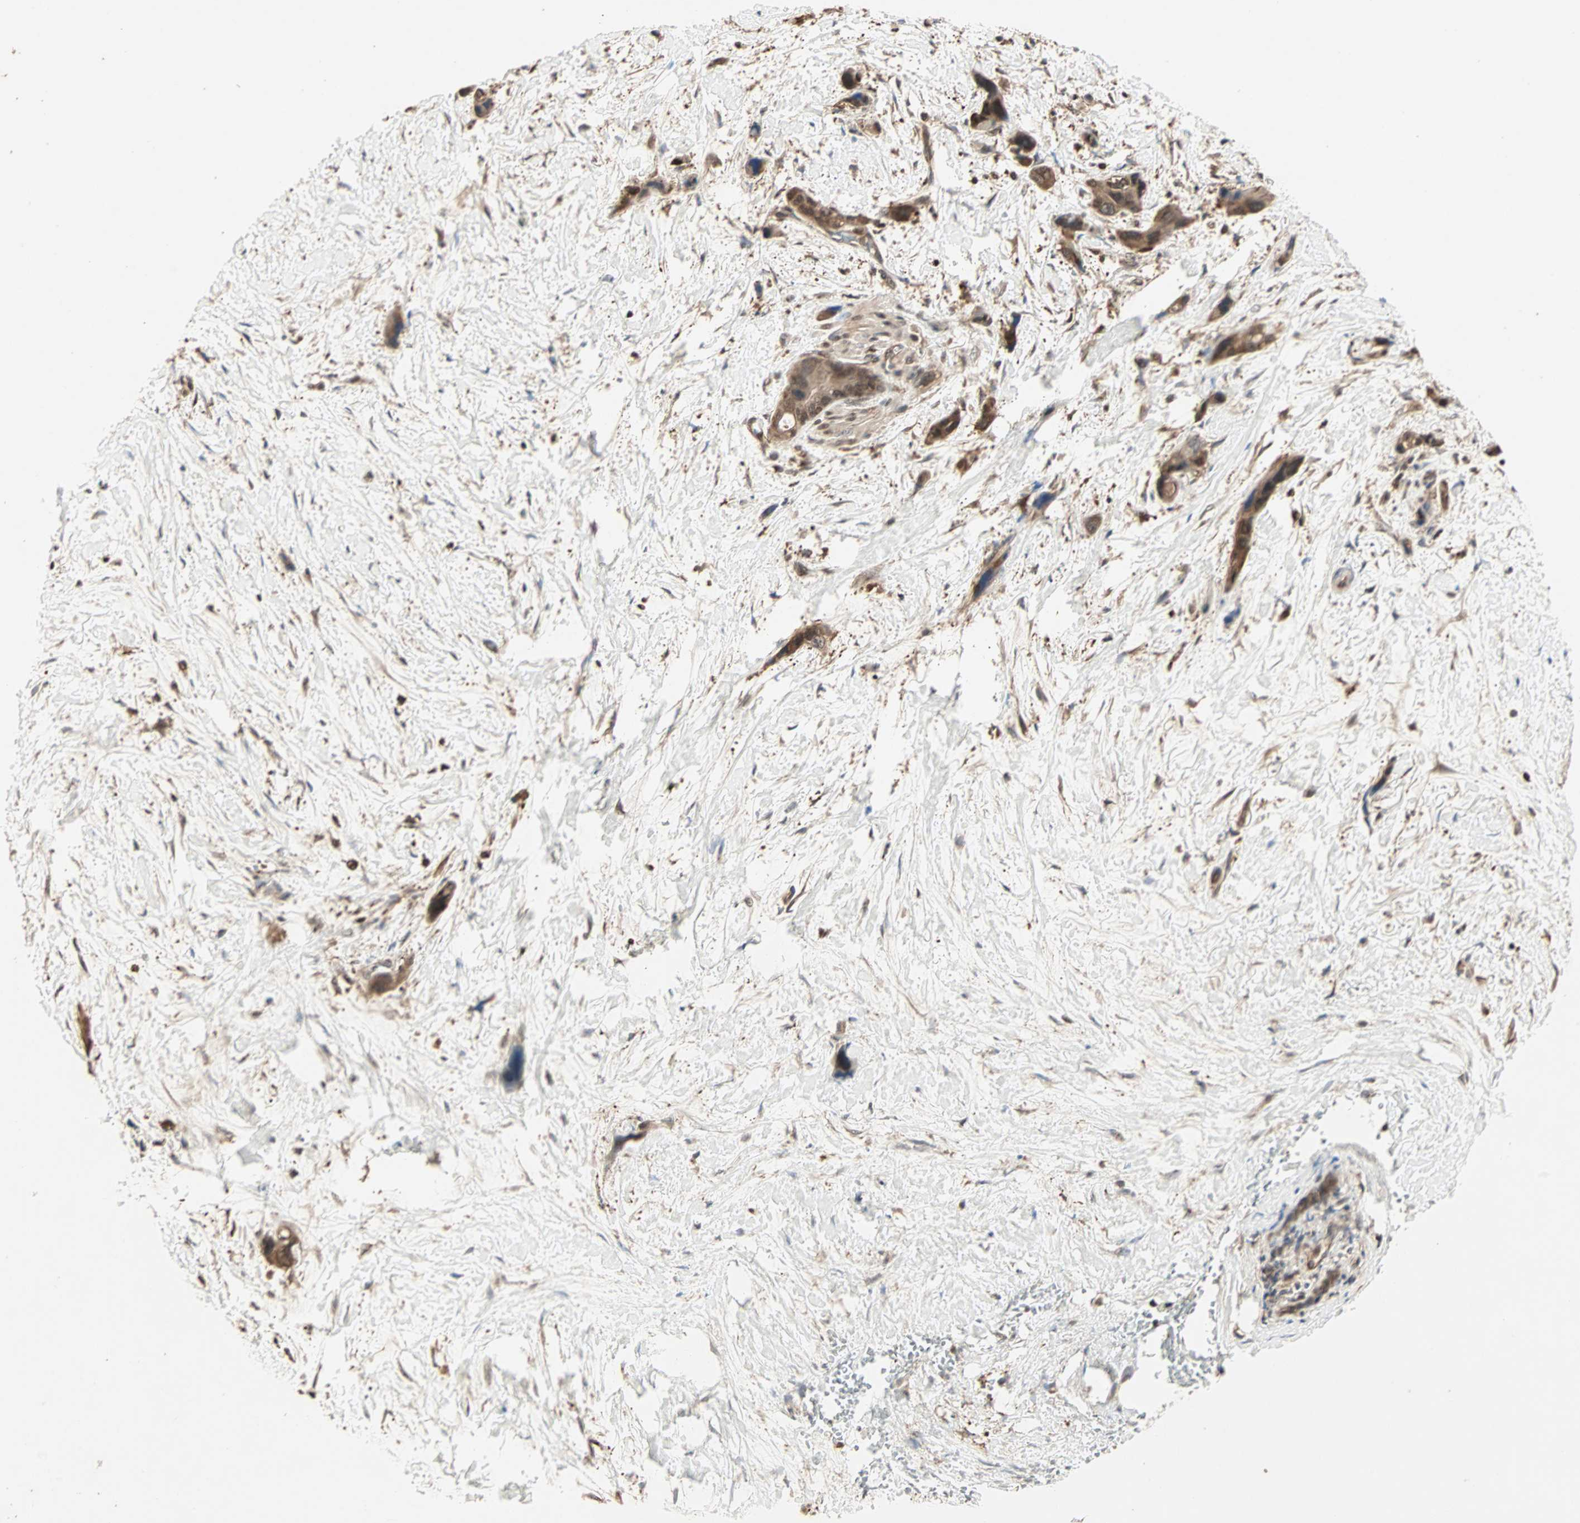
{"staining": {"intensity": "strong", "quantity": ">75%", "location": "cytoplasmic/membranous,nuclear"}, "tissue": "pancreatic cancer", "cell_type": "Tumor cells", "image_type": "cancer", "snomed": [{"axis": "morphology", "description": "Adenocarcinoma, NOS"}, {"axis": "topography", "description": "Pancreas"}], "caption": "Protein expression analysis of human pancreatic adenocarcinoma reveals strong cytoplasmic/membranous and nuclear staining in approximately >75% of tumor cells. (DAB = brown stain, brightfield microscopy at high magnification).", "gene": "DRG2", "patient": {"sex": "male", "age": 46}}